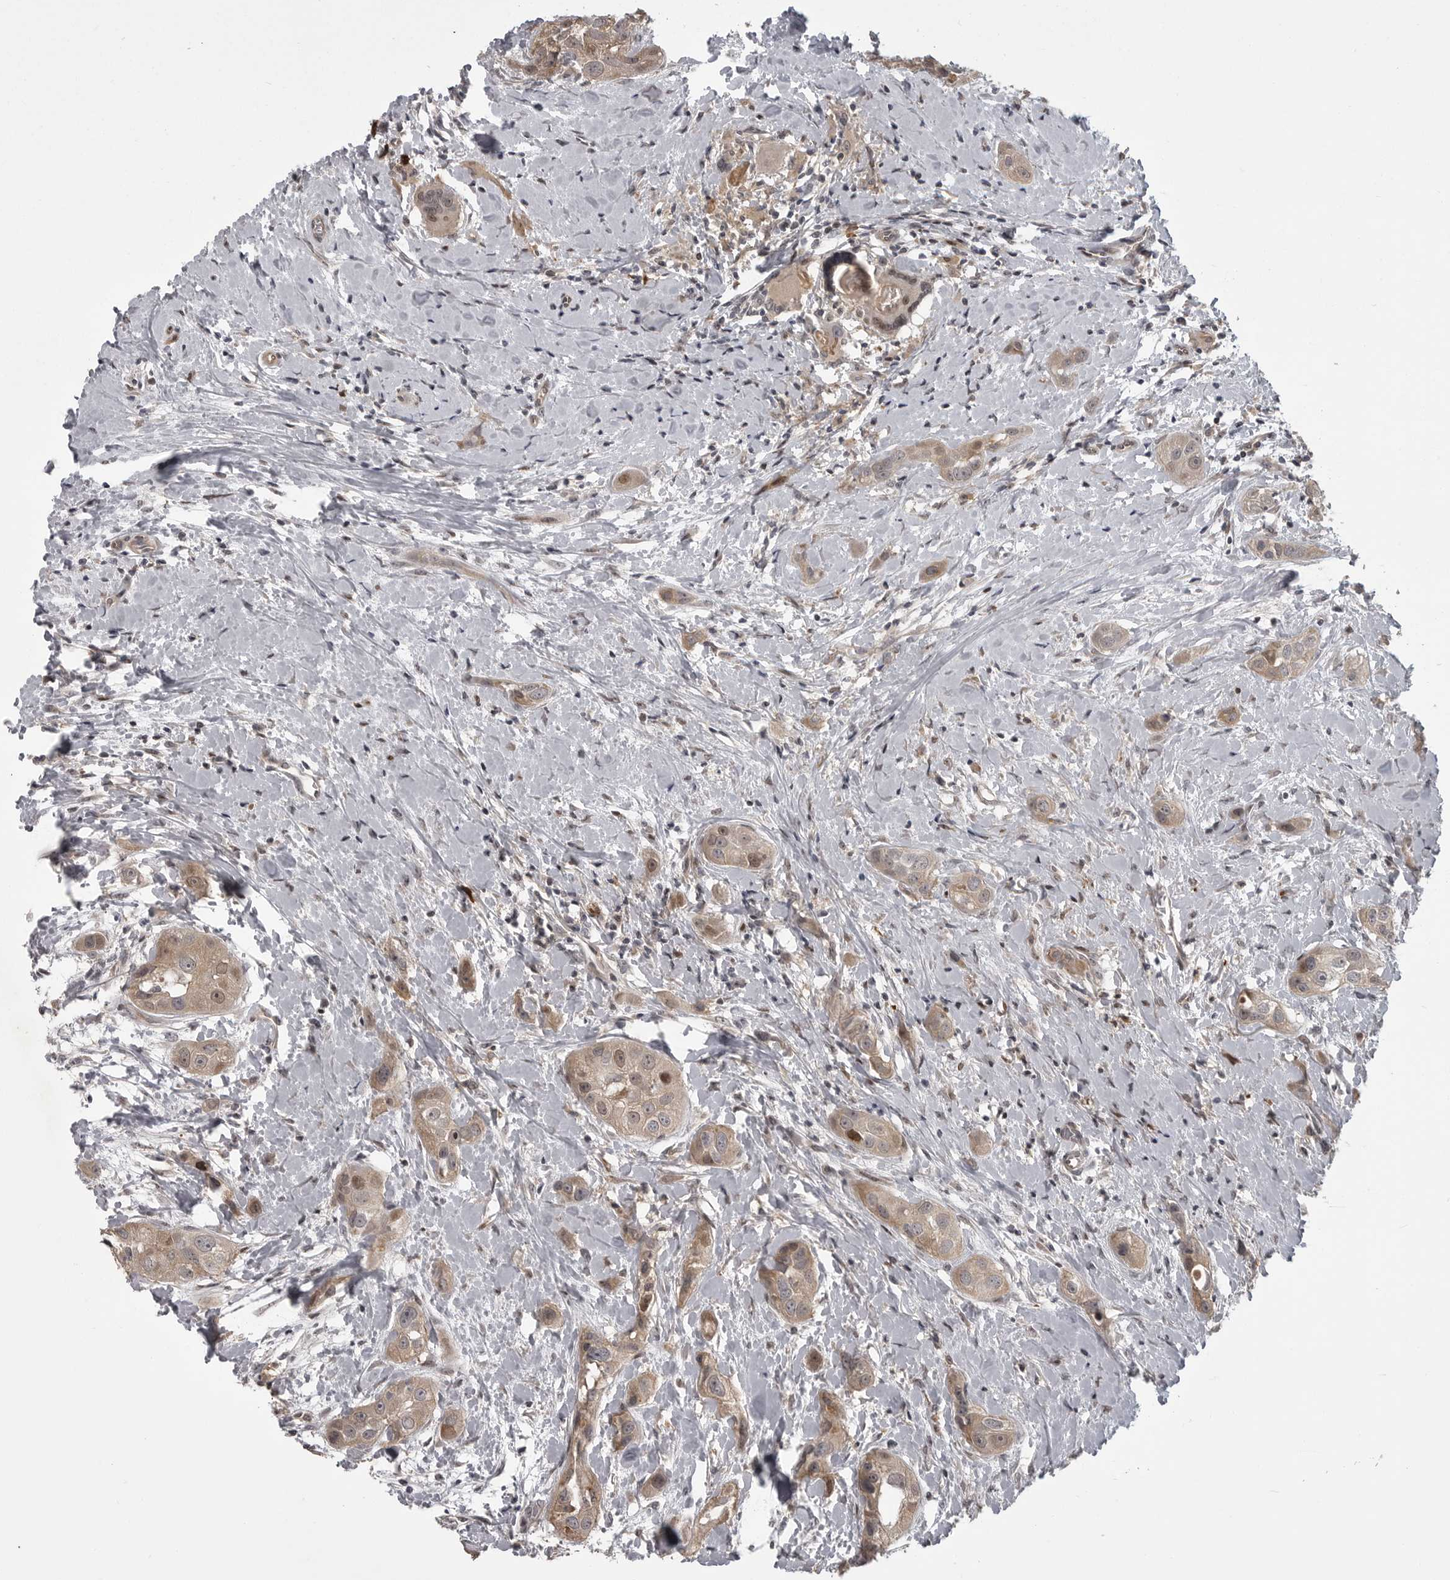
{"staining": {"intensity": "weak", "quantity": ">75%", "location": "cytoplasmic/membranous,nuclear"}, "tissue": "head and neck cancer", "cell_type": "Tumor cells", "image_type": "cancer", "snomed": [{"axis": "morphology", "description": "Normal tissue, NOS"}, {"axis": "morphology", "description": "Squamous cell carcinoma, NOS"}, {"axis": "topography", "description": "Skeletal muscle"}, {"axis": "topography", "description": "Head-Neck"}], "caption": "Immunohistochemistry (IHC) histopathology image of human squamous cell carcinoma (head and neck) stained for a protein (brown), which displays low levels of weak cytoplasmic/membranous and nuclear staining in approximately >75% of tumor cells.", "gene": "SNX16", "patient": {"sex": "male", "age": 51}}